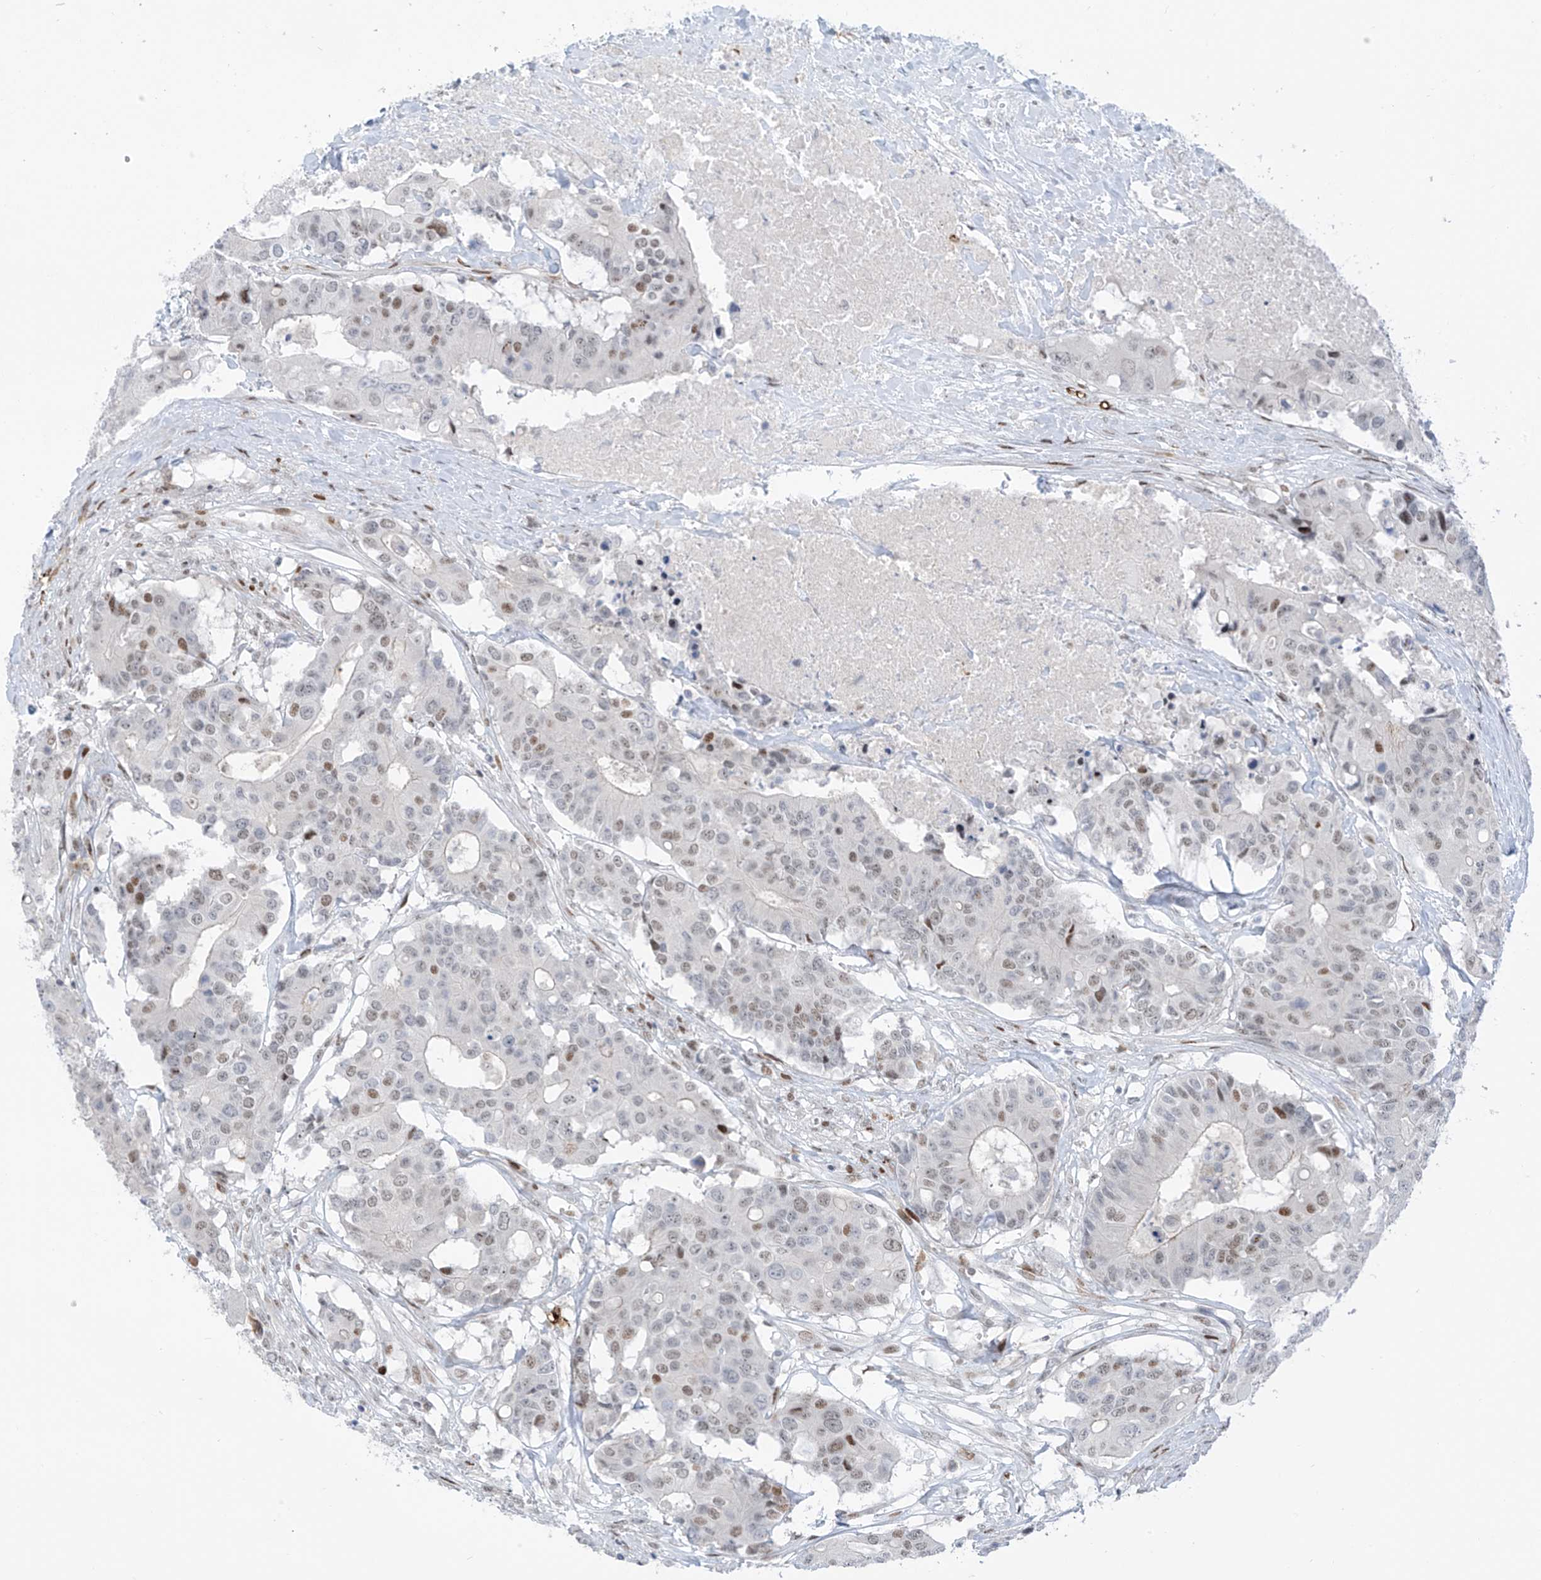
{"staining": {"intensity": "weak", "quantity": "25%-75%", "location": "nuclear"}, "tissue": "colorectal cancer", "cell_type": "Tumor cells", "image_type": "cancer", "snomed": [{"axis": "morphology", "description": "Adenocarcinoma, NOS"}, {"axis": "topography", "description": "Colon"}], "caption": "Immunohistochemistry image of adenocarcinoma (colorectal) stained for a protein (brown), which shows low levels of weak nuclear positivity in approximately 25%-75% of tumor cells.", "gene": "LIN9", "patient": {"sex": "male", "age": 77}}